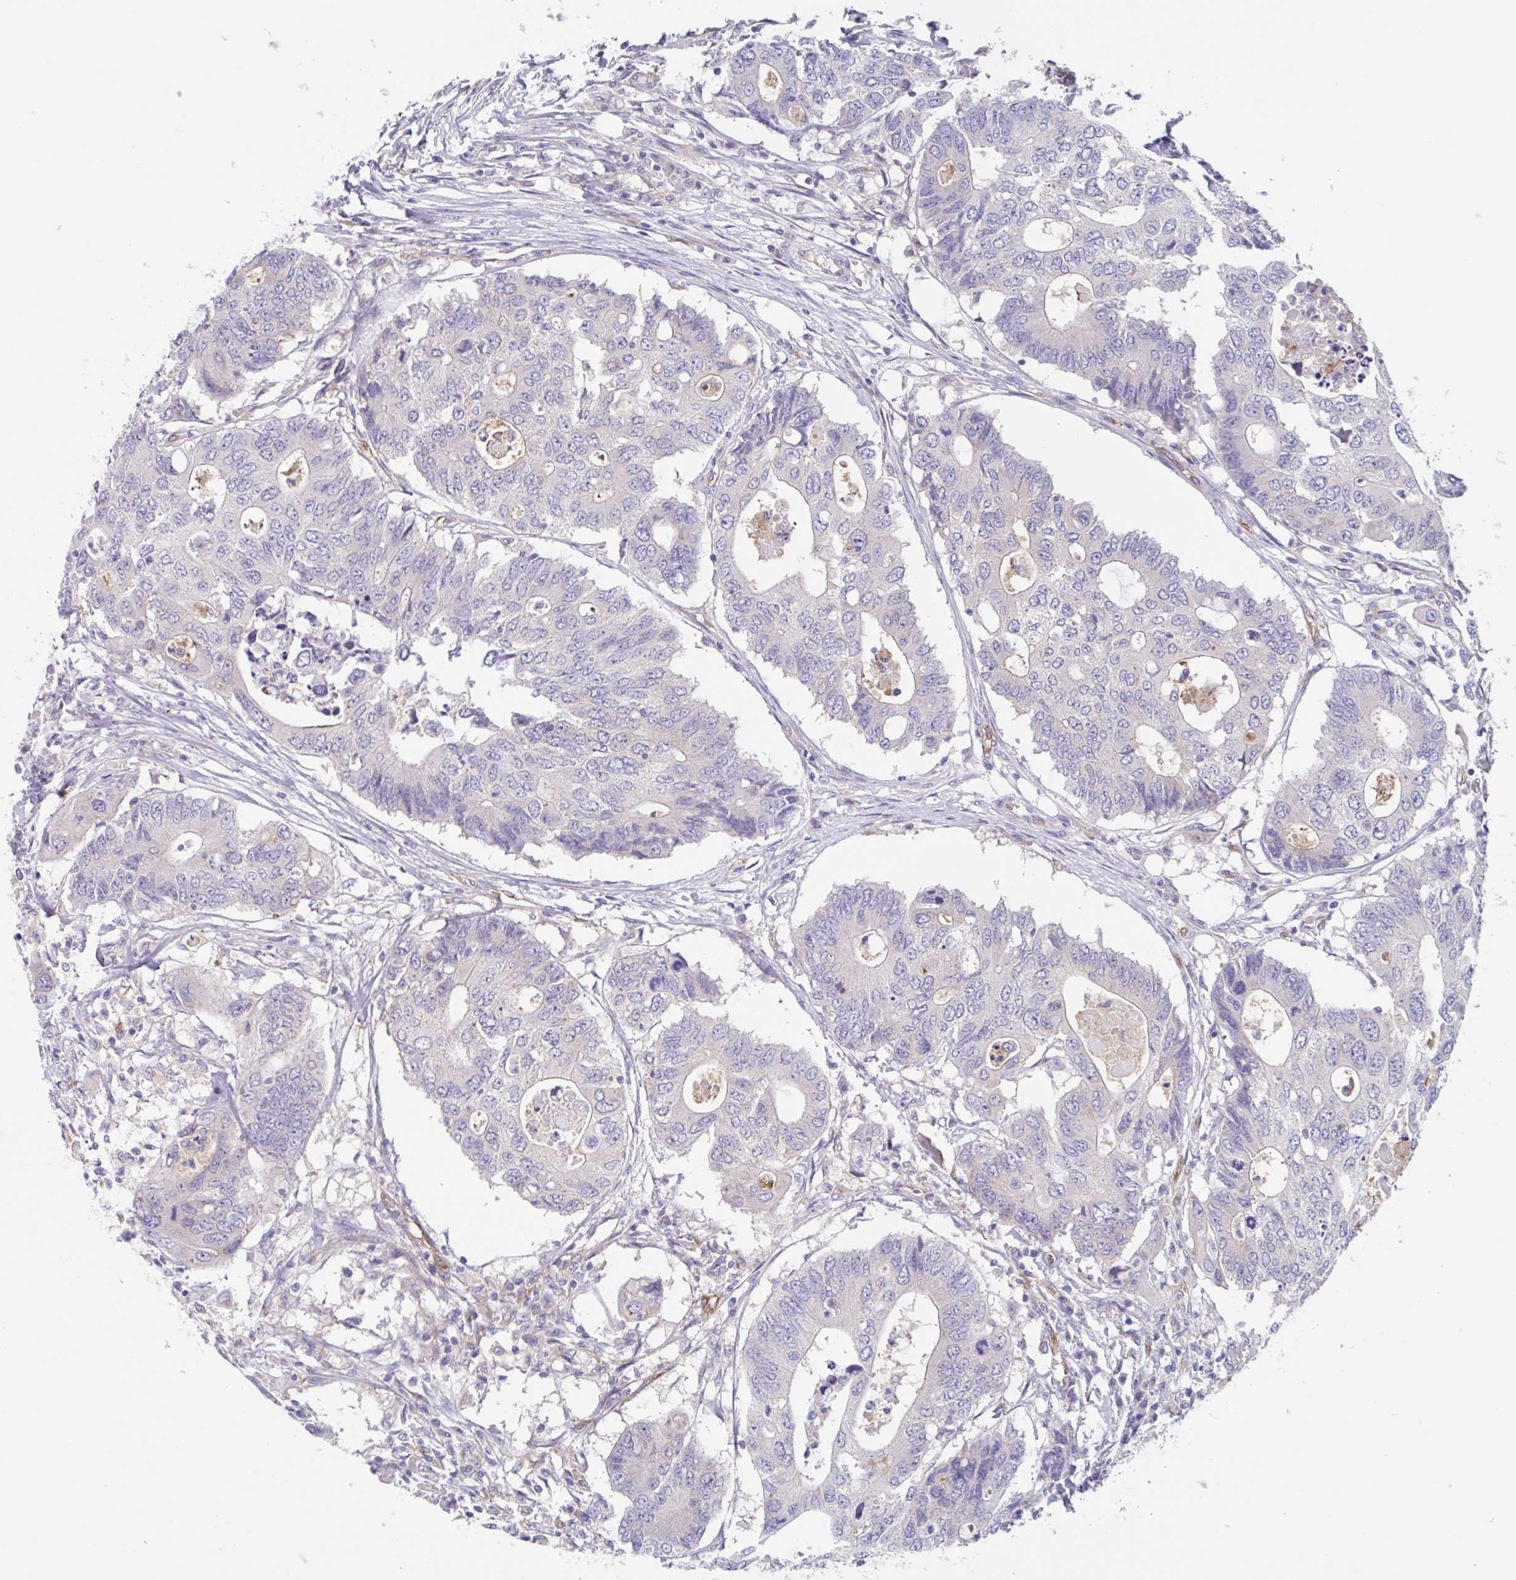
{"staining": {"intensity": "negative", "quantity": "none", "location": "none"}, "tissue": "colorectal cancer", "cell_type": "Tumor cells", "image_type": "cancer", "snomed": [{"axis": "morphology", "description": "Adenocarcinoma, NOS"}, {"axis": "topography", "description": "Colon"}], "caption": "Colorectal adenocarcinoma was stained to show a protein in brown. There is no significant staining in tumor cells.", "gene": "EHD4", "patient": {"sex": "male", "age": 71}}